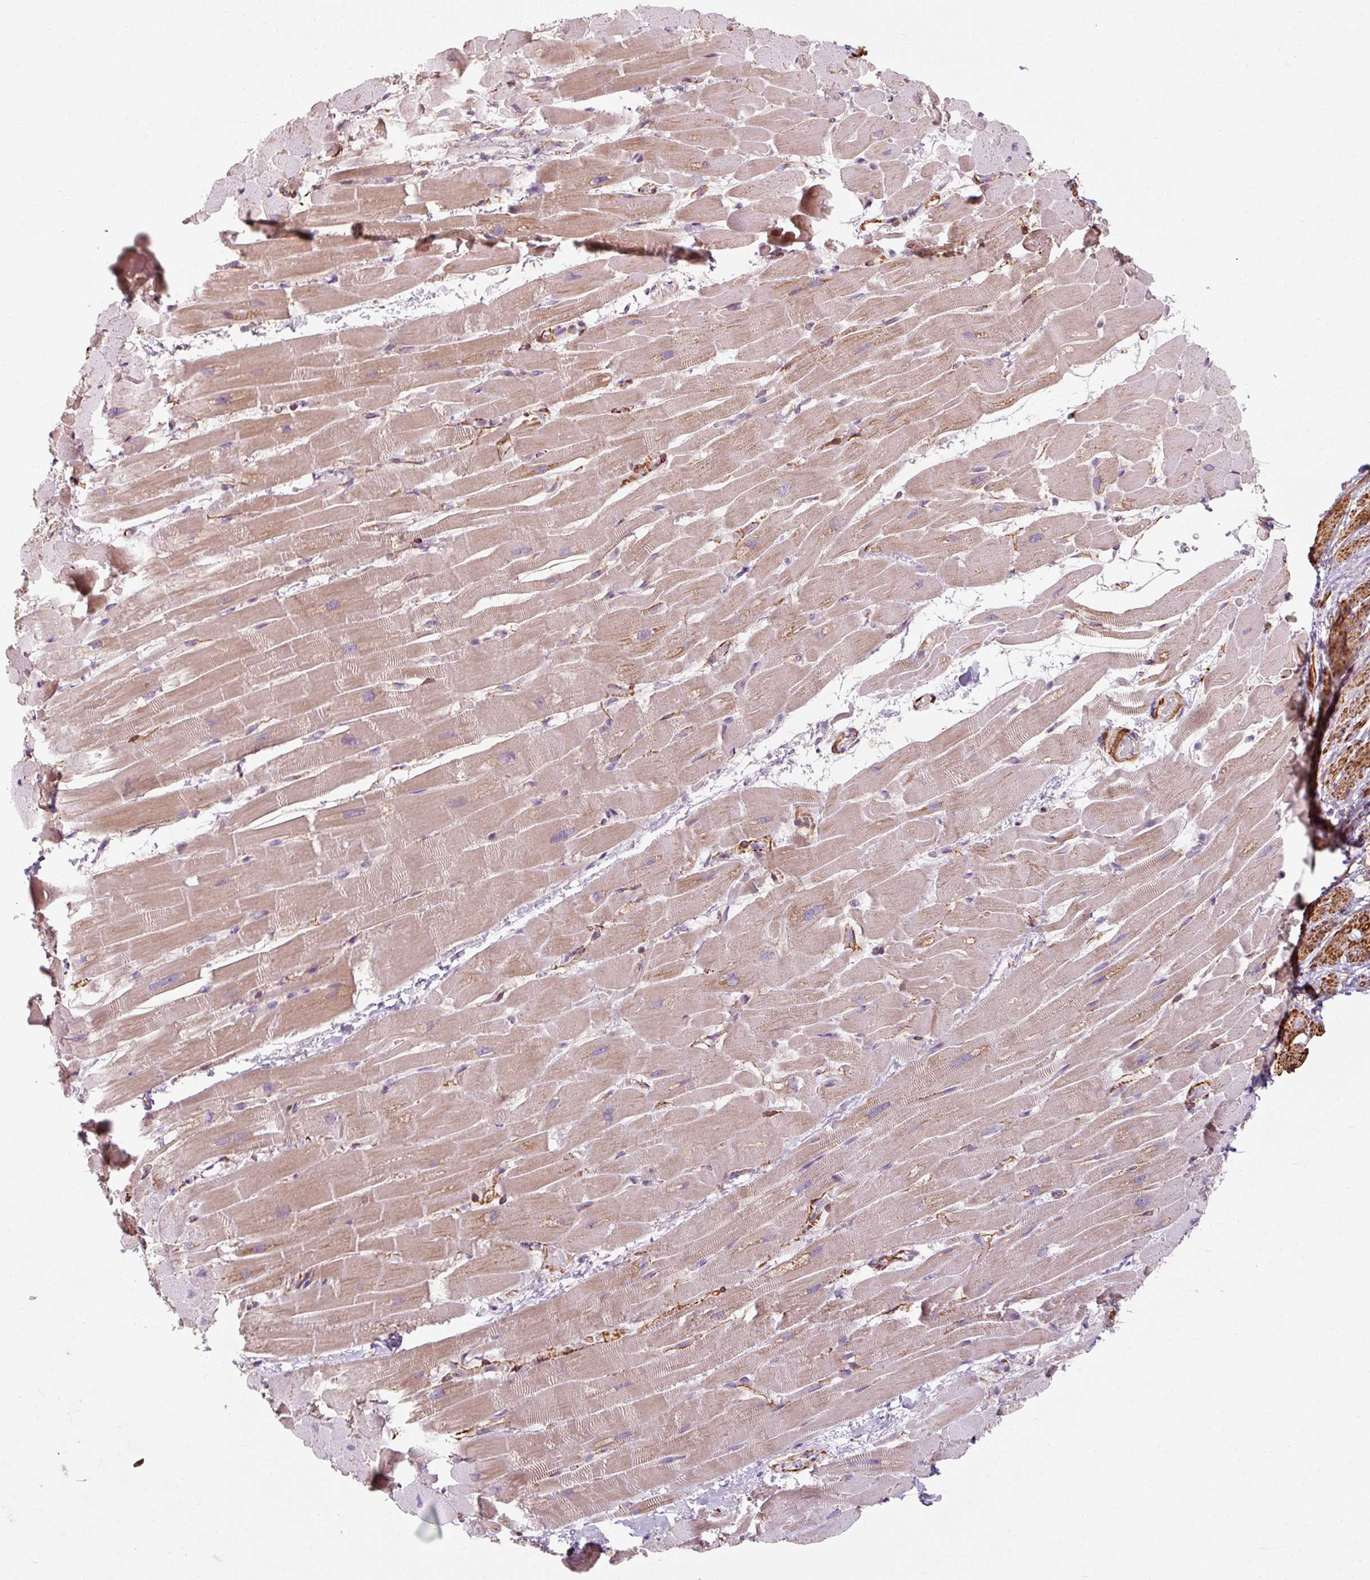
{"staining": {"intensity": "weak", "quantity": "25%-75%", "location": "cytoplasmic/membranous"}, "tissue": "heart muscle", "cell_type": "Cardiomyocytes", "image_type": "normal", "snomed": [{"axis": "morphology", "description": "Normal tissue, NOS"}, {"axis": "topography", "description": "Heart"}], "caption": "Cardiomyocytes show weak cytoplasmic/membranous positivity in about 25%-75% of cells in normal heart muscle.", "gene": "MRPS5", "patient": {"sex": "male", "age": 37}}